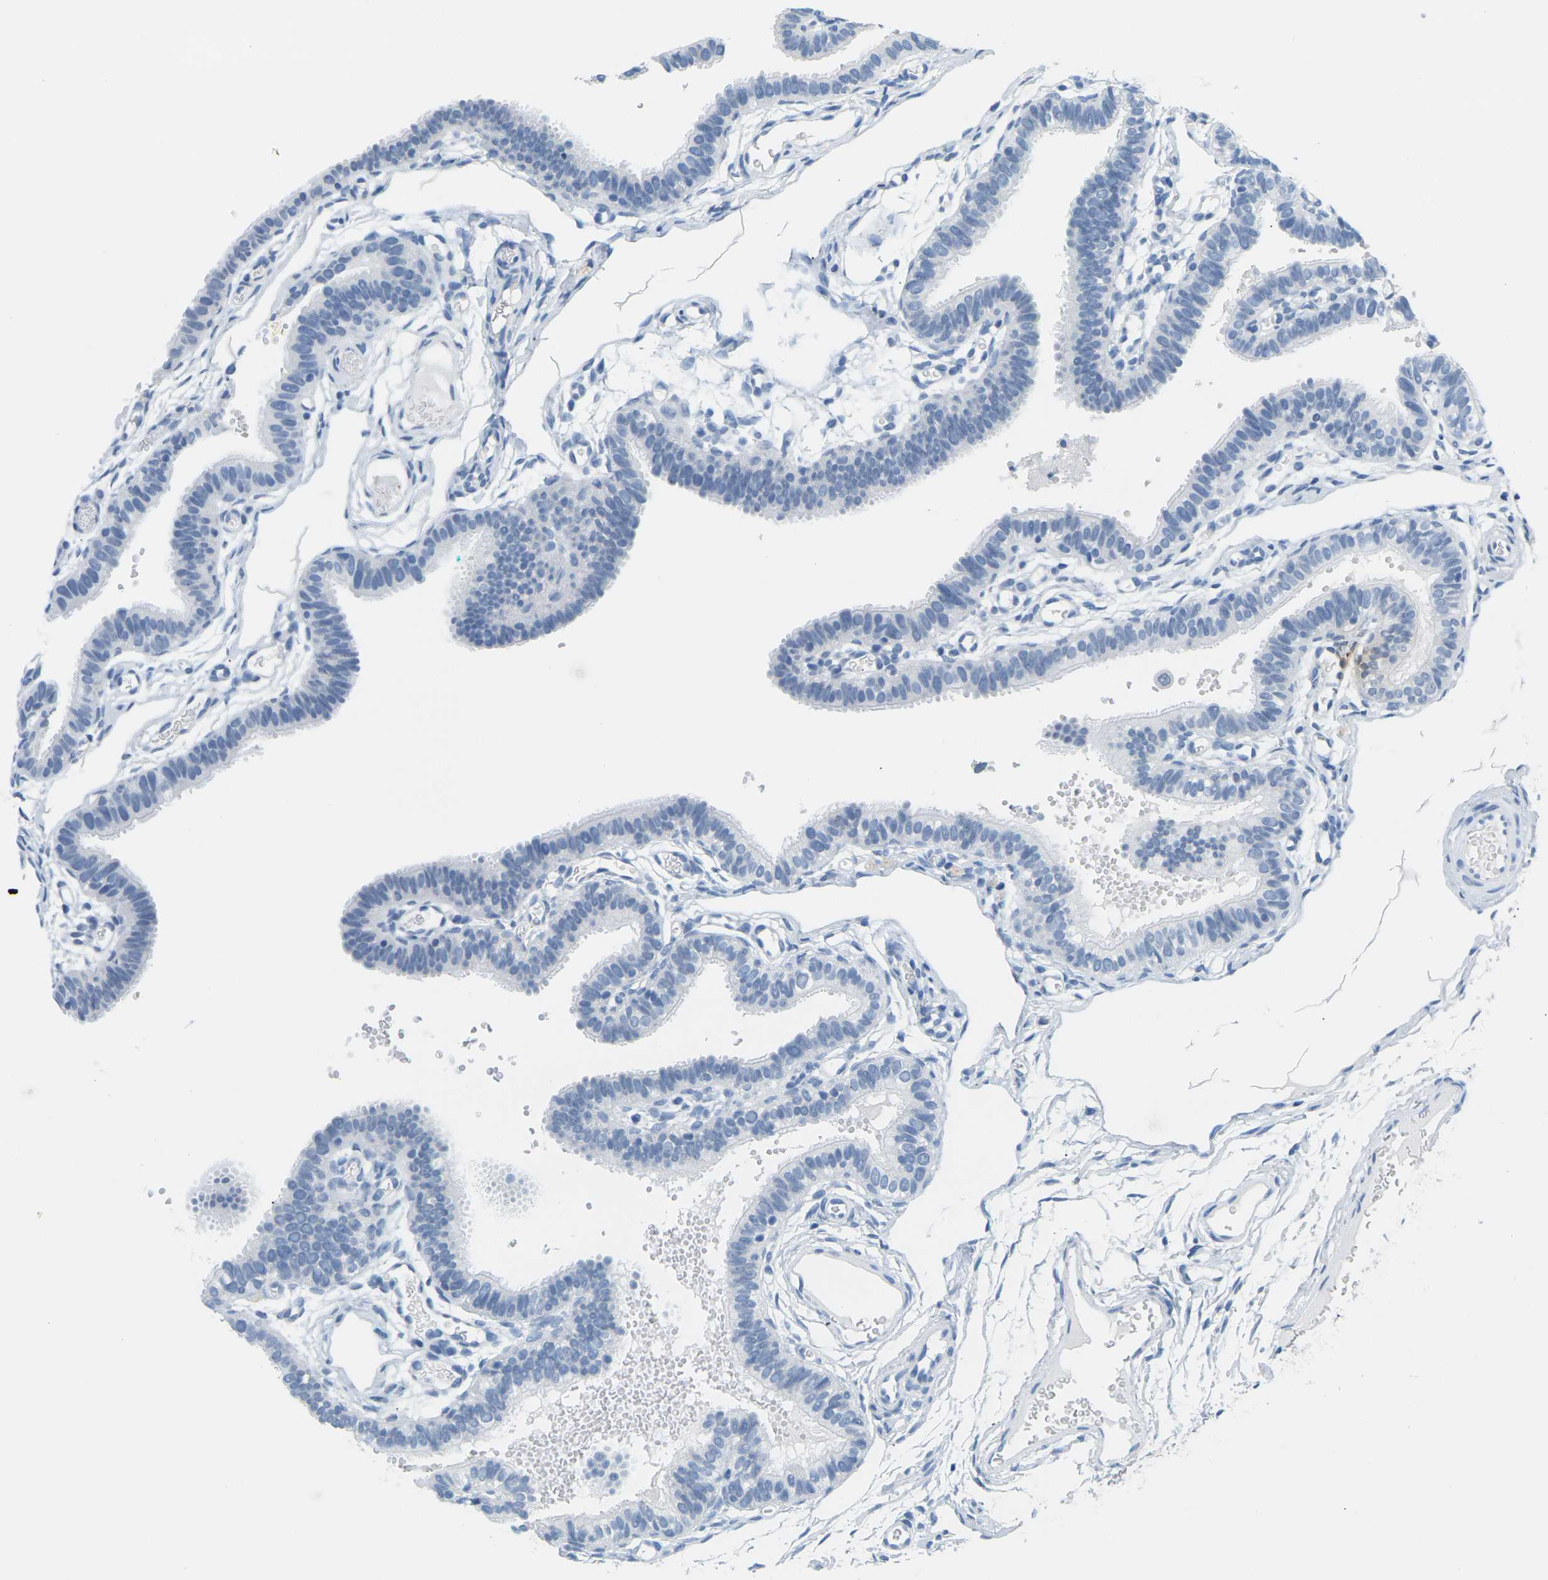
{"staining": {"intensity": "negative", "quantity": "none", "location": "none"}, "tissue": "fallopian tube", "cell_type": "Glandular cells", "image_type": "normal", "snomed": [{"axis": "morphology", "description": "Normal tissue, NOS"}, {"axis": "topography", "description": "Fallopian tube"}, {"axis": "topography", "description": "Placenta"}], "caption": "Immunohistochemistry (IHC) histopathology image of benign fallopian tube: human fallopian tube stained with DAB demonstrates no significant protein expression in glandular cells.", "gene": "CTAG1A", "patient": {"sex": "female", "age": 34}}